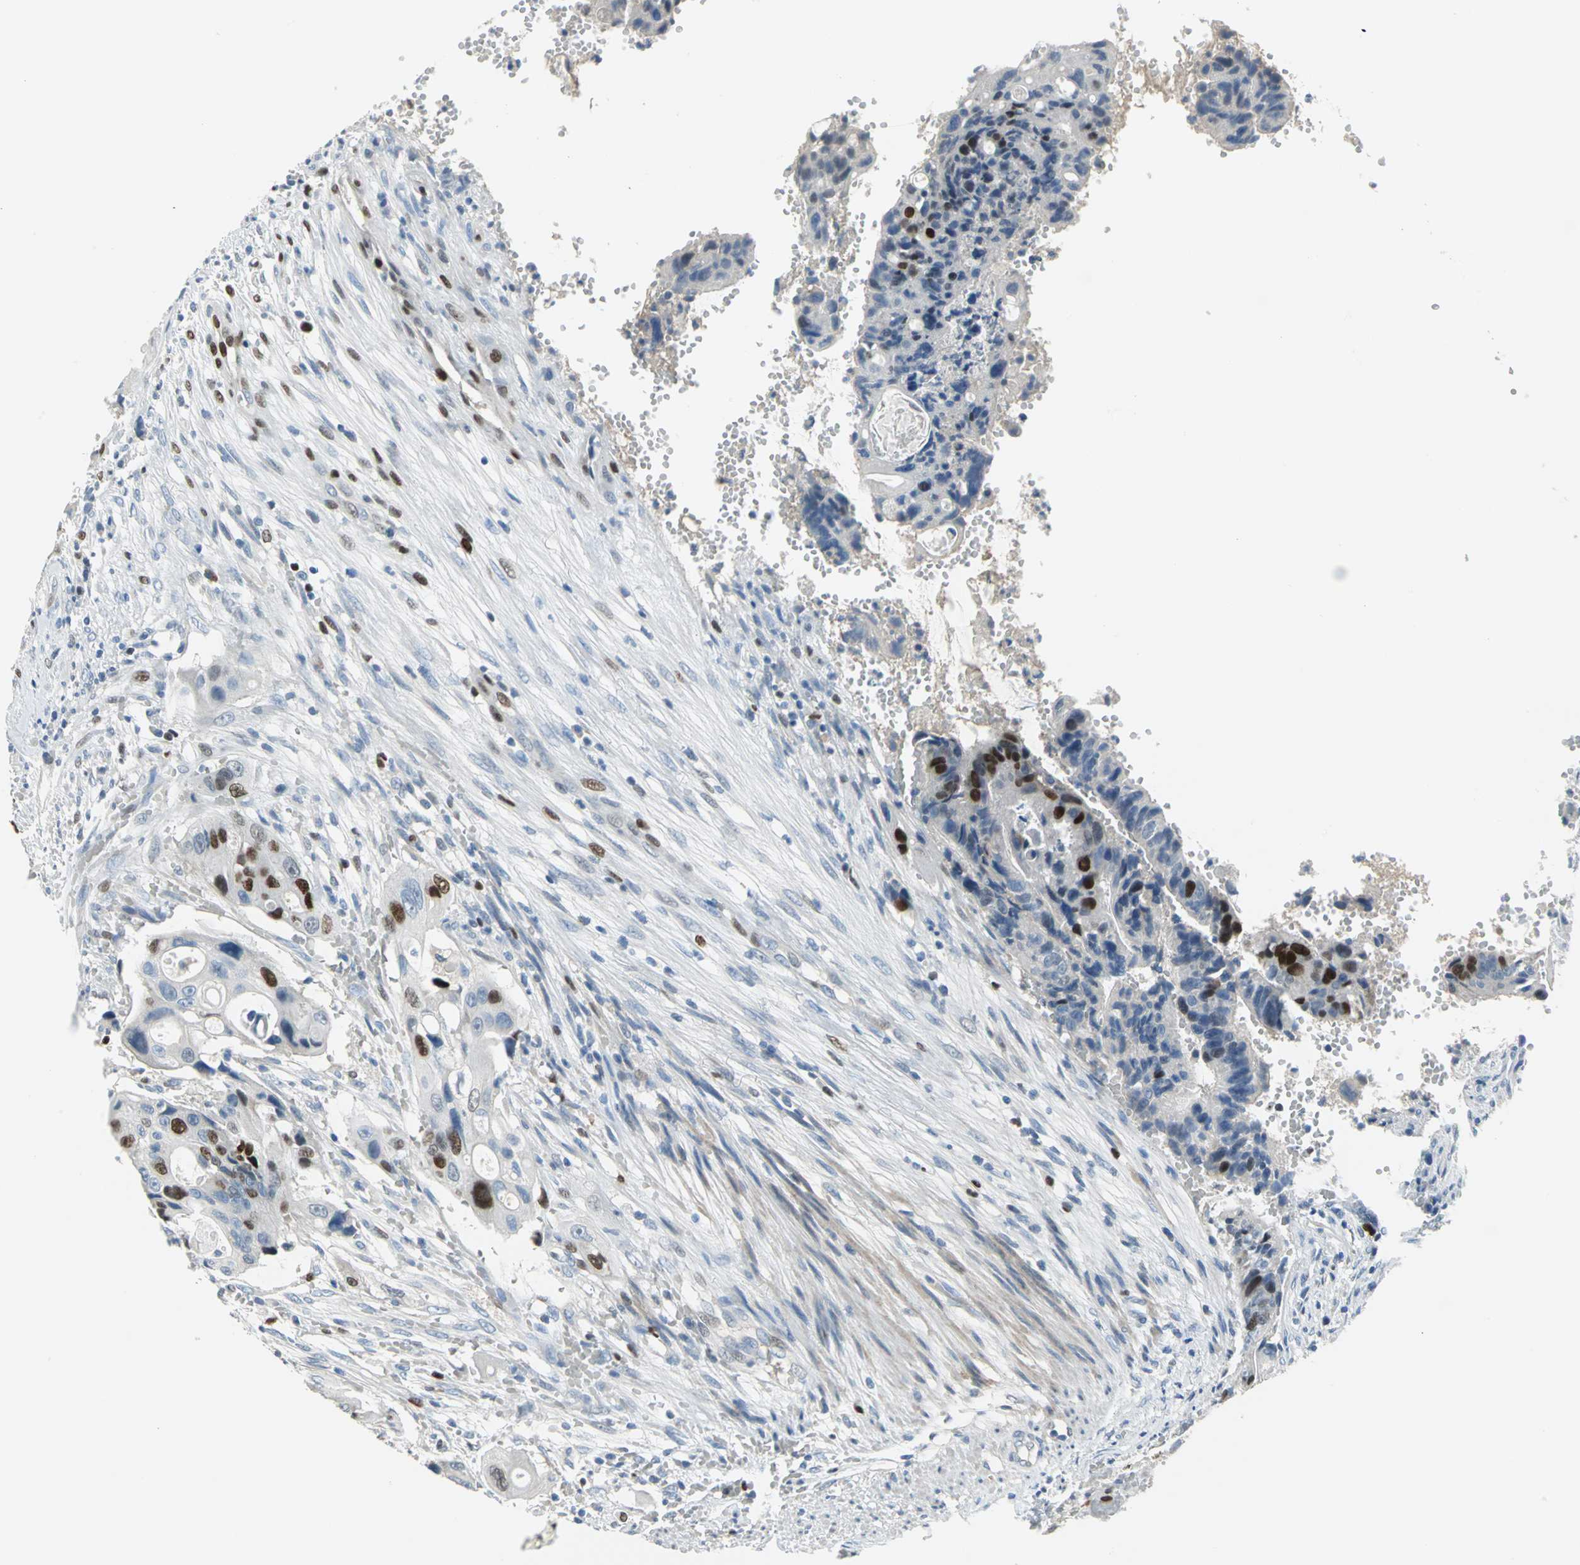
{"staining": {"intensity": "strong", "quantity": "25%-75%", "location": "nuclear"}, "tissue": "colorectal cancer", "cell_type": "Tumor cells", "image_type": "cancer", "snomed": [{"axis": "morphology", "description": "Adenocarcinoma, NOS"}, {"axis": "topography", "description": "Colon"}], "caption": "Immunohistochemistry histopathology image of neoplastic tissue: adenocarcinoma (colorectal) stained using IHC reveals high levels of strong protein expression localized specifically in the nuclear of tumor cells, appearing as a nuclear brown color.", "gene": "MCM3", "patient": {"sex": "female", "age": 57}}